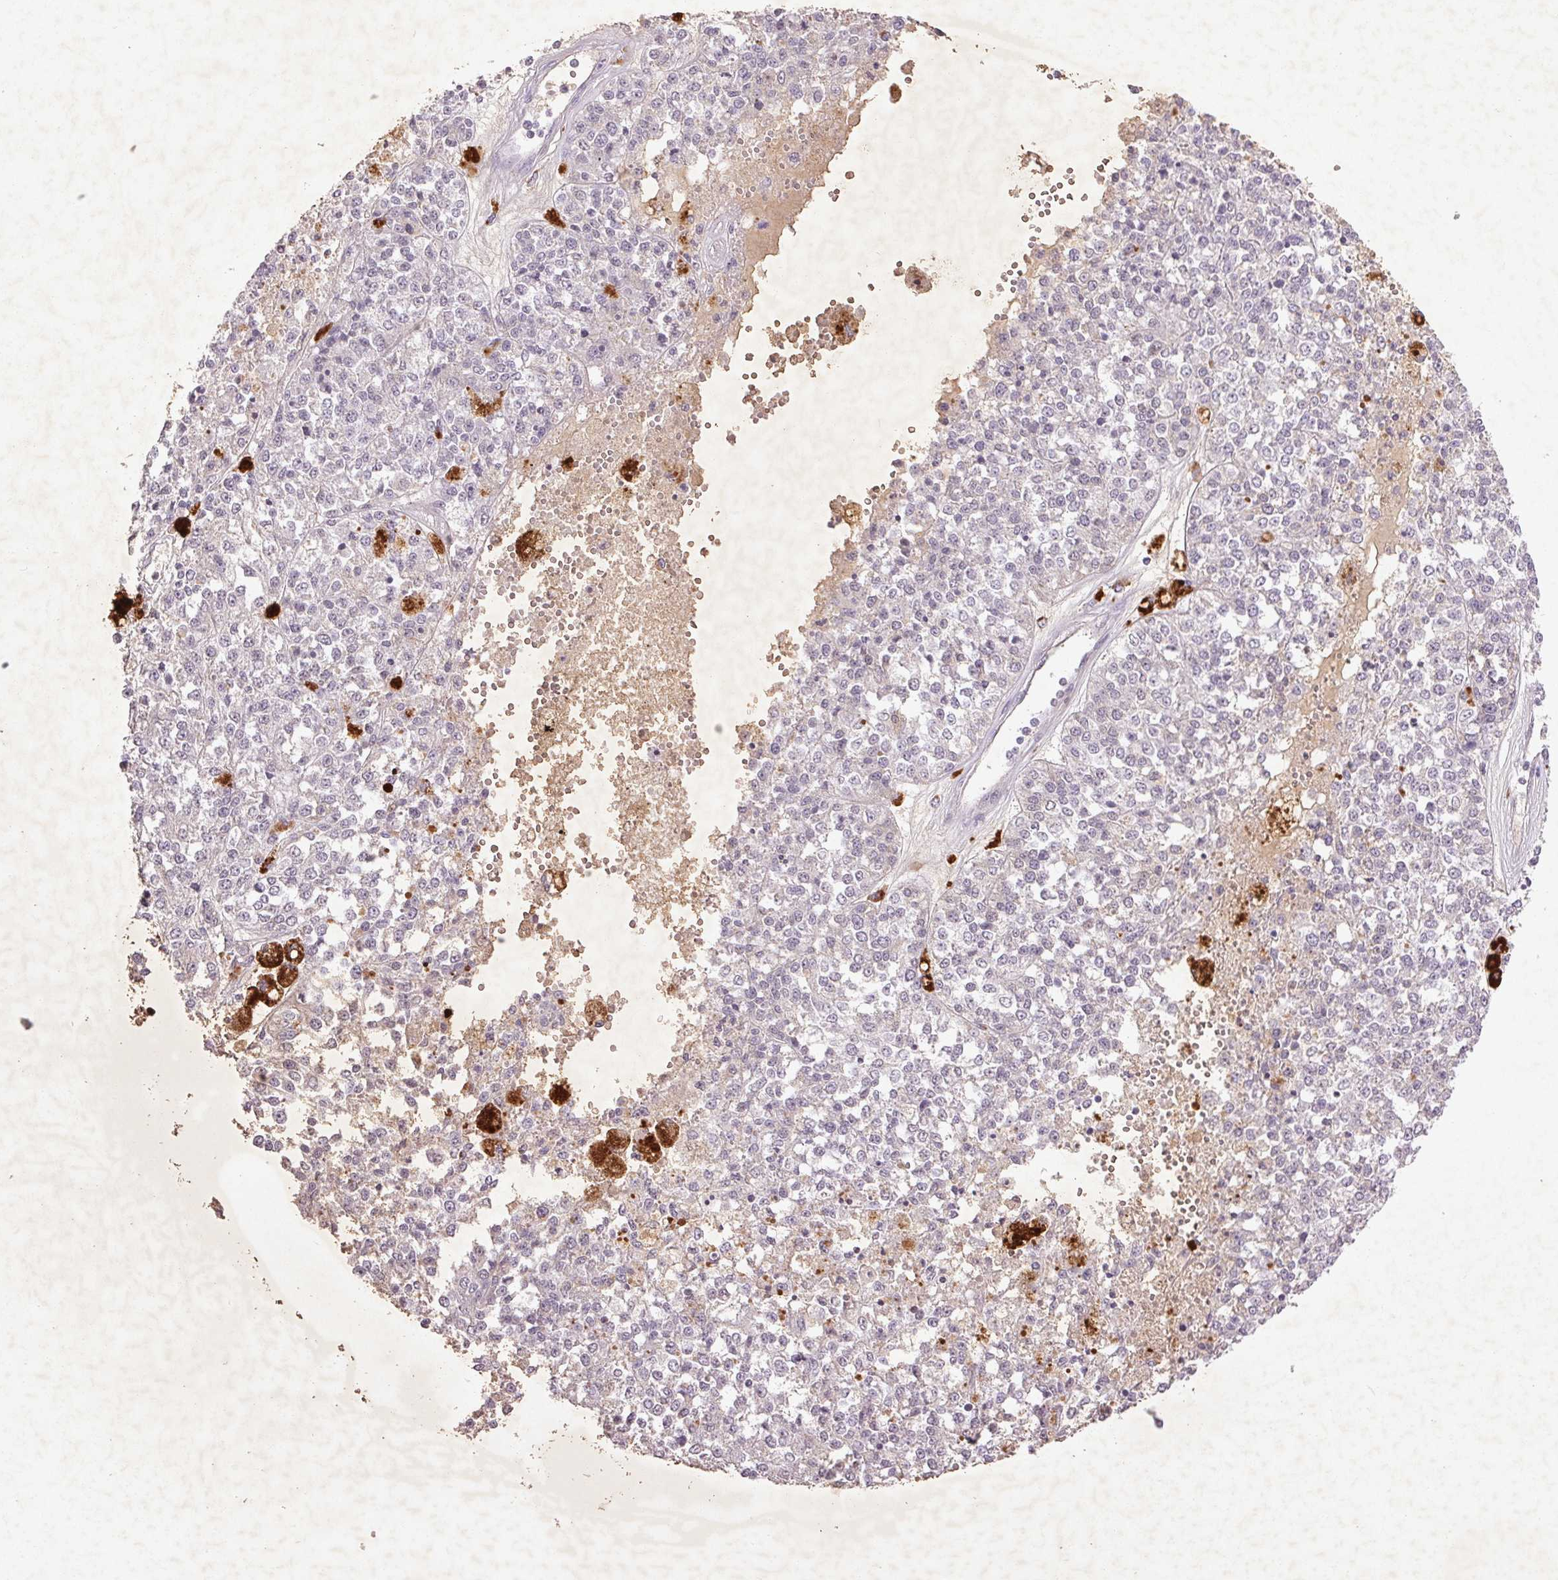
{"staining": {"intensity": "negative", "quantity": "none", "location": "none"}, "tissue": "melanoma", "cell_type": "Tumor cells", "image_type": "cancer", "snomed": [{"axis": "morphology", "description": "Malignant melanoma, Metastatic site"}, {"axis": "topography", "description": "Lymph node"}], "caption": "DAB immunohistochemical staining of human melanoma shows no significant staining in tumor cells.", "gene": "FAM168B", "patient": {"sex": "female", "age": 64}}